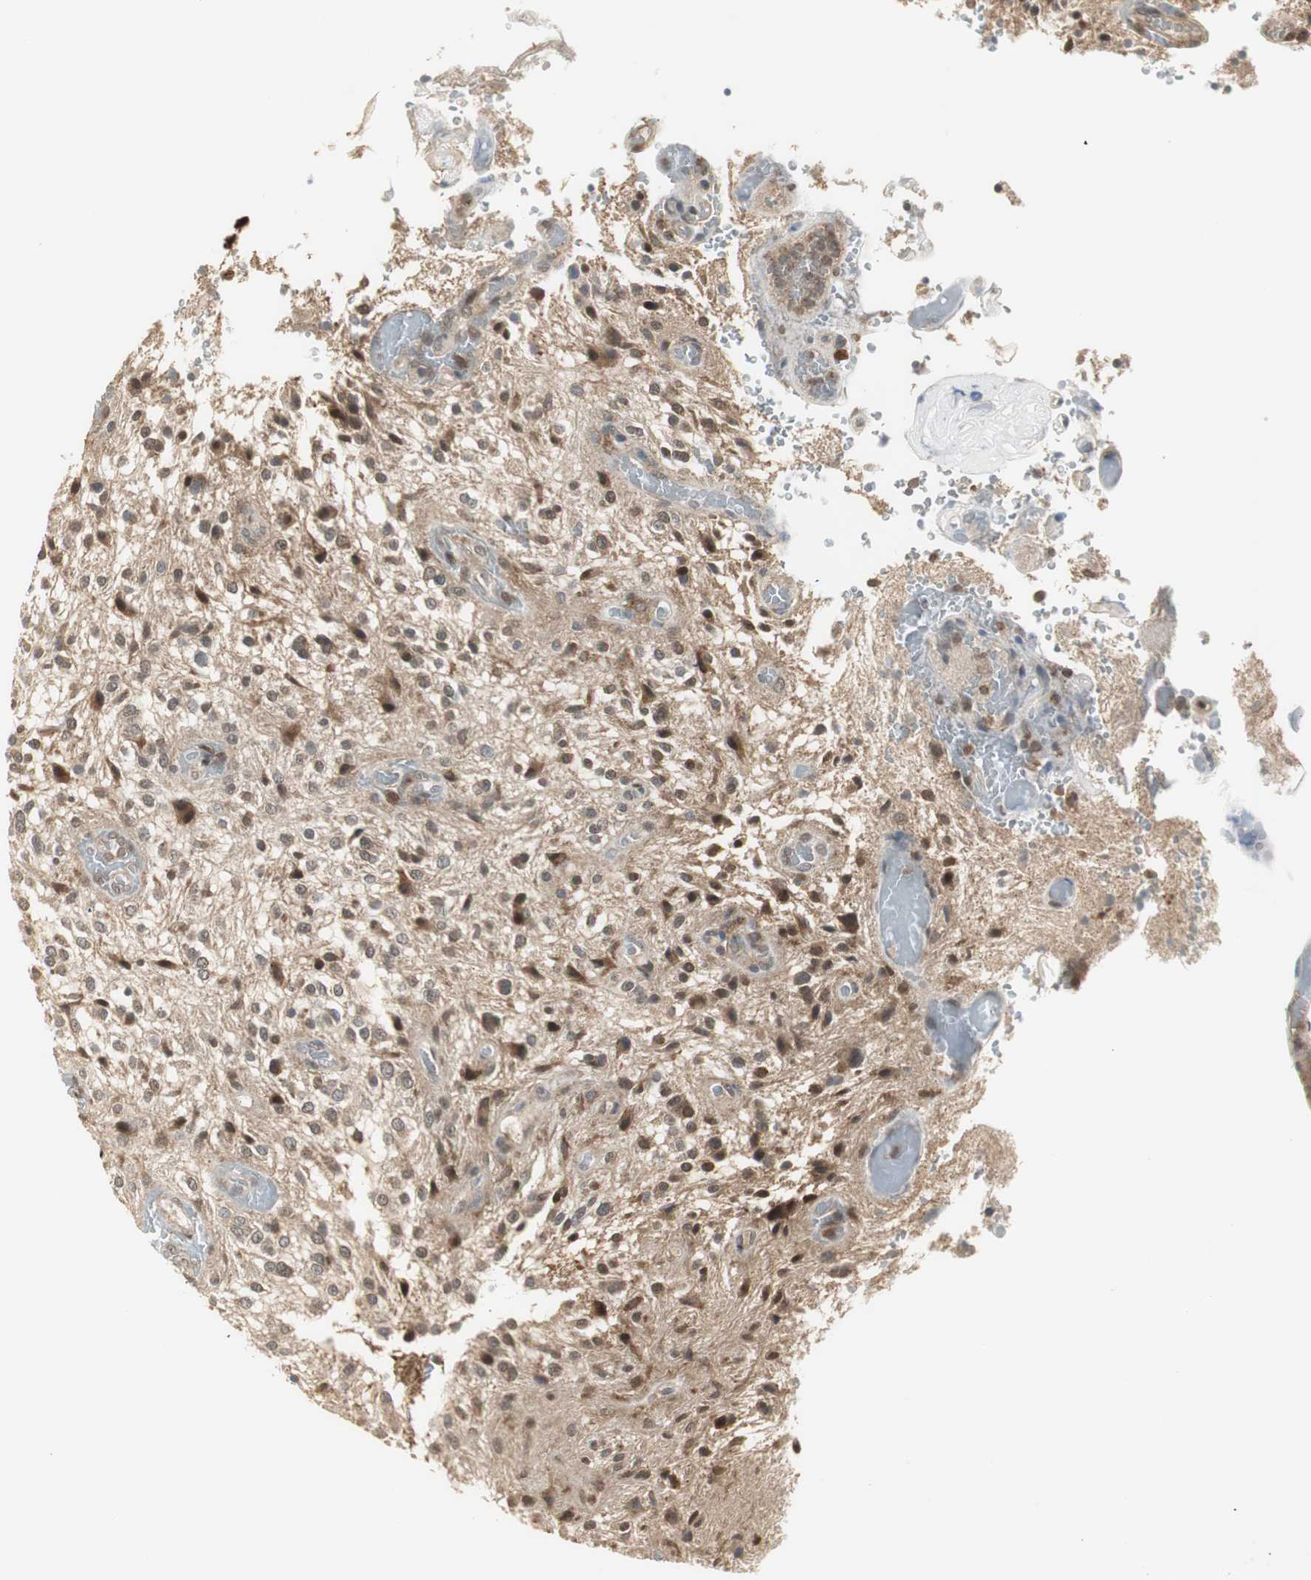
{"staining": {"intensity": "strong", "quantity": ">75%", "location": "cytoplasmic/membranous,nuclear"}, "tissue": "glioma", "cell_type": "Tumor cells", "image_type": "cancer", "snomed": [{"axis": "morphology", "description": "Glioma, malignant, NOS"}, {"axis": "topography", "description": "Cerebellum"}], "caption": "IHC of glioma (malignant) exhibits high levels of strong cytoplasmic/membranous and nuclear positivity in approximately >75% of tumor cells.", "gene": "PLIN3", "patient": {"sex": "female", "age": 10}}